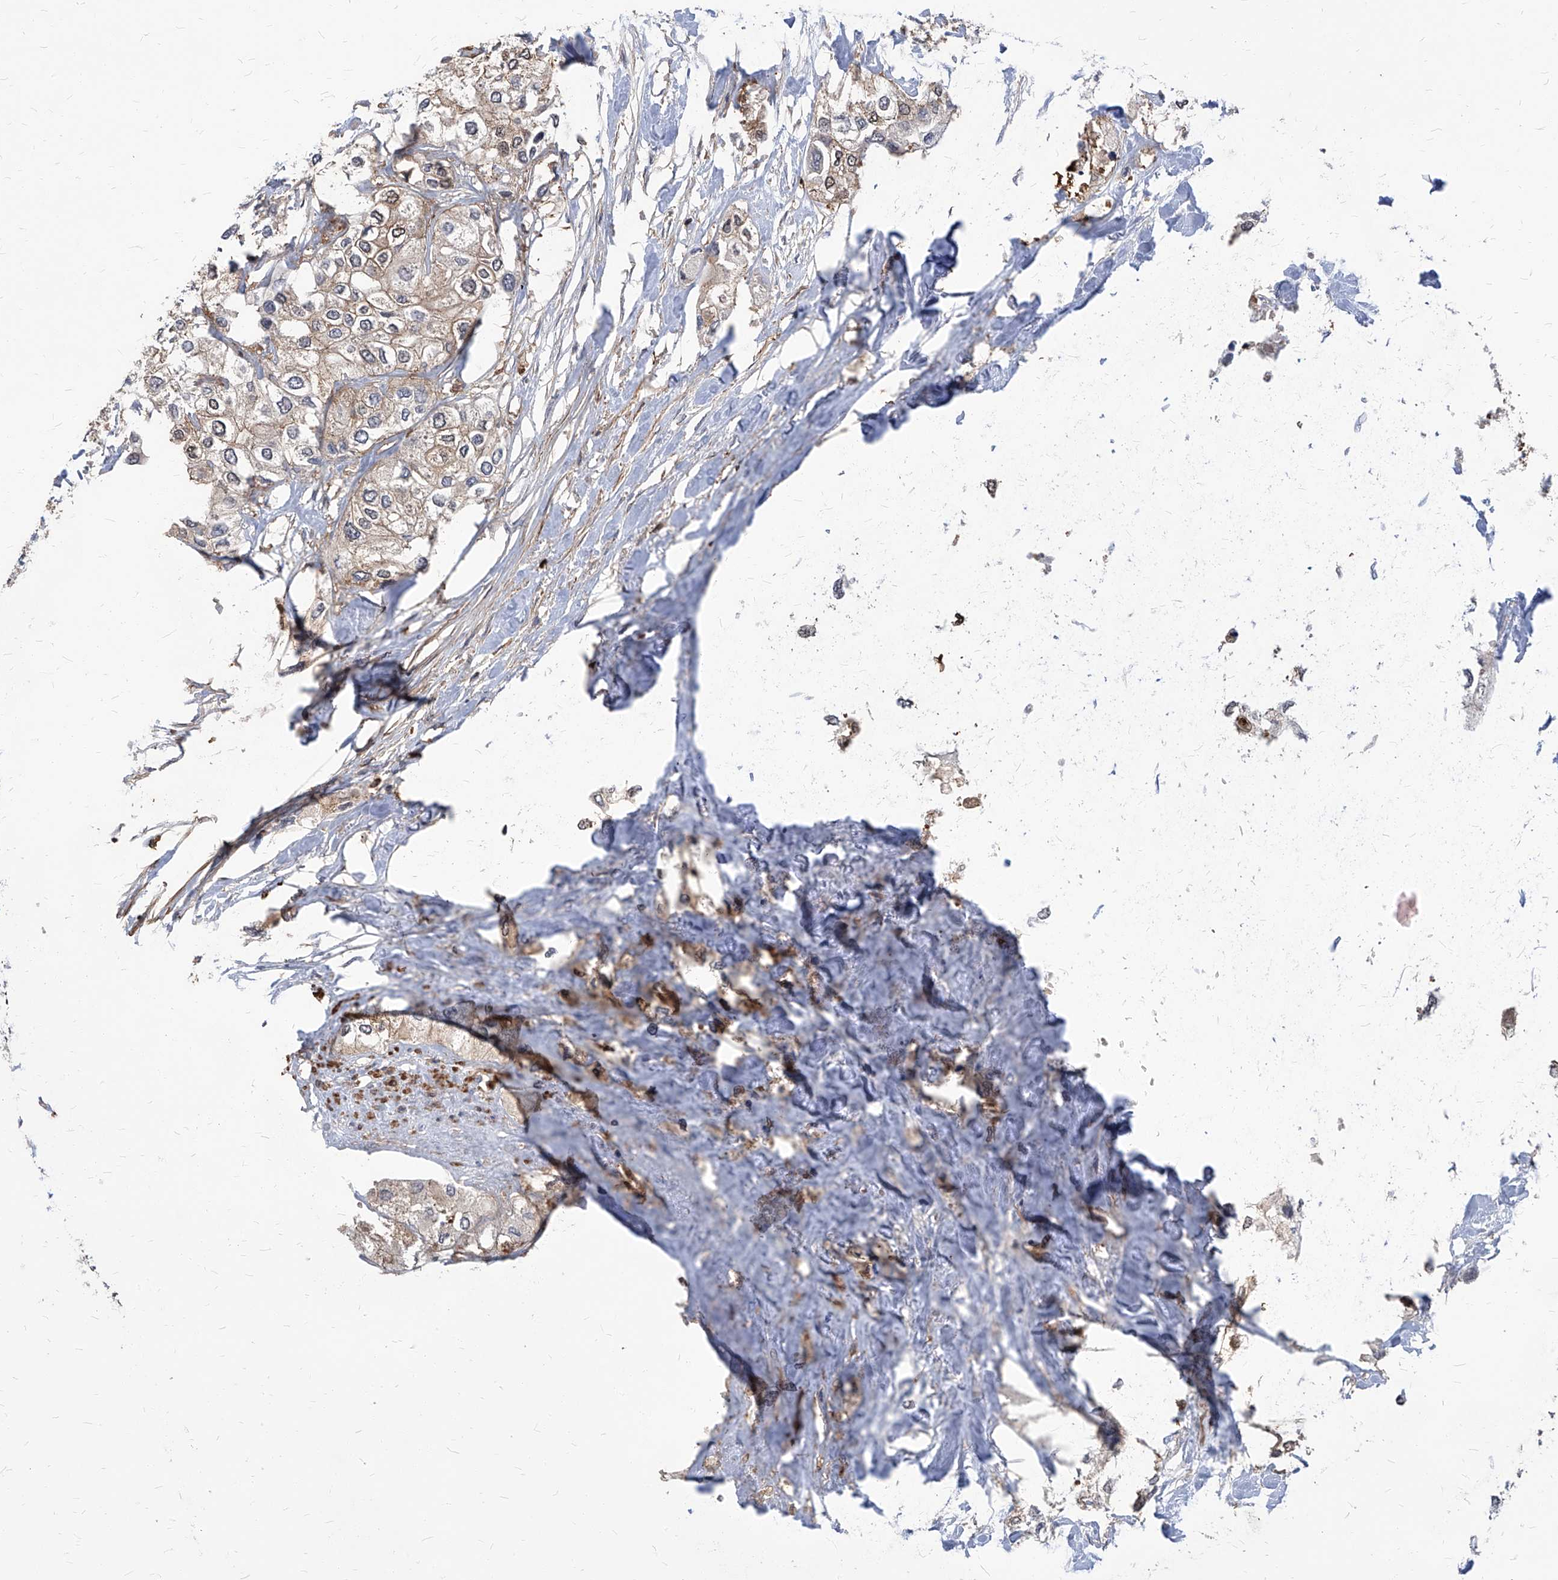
{"staining": {"intensity": "weak", "quantity": "25%-75%", "location": "cytoplasmic/membranous"}, "tissue": "urothelial cancer", "cell_type": "Tumor cells", "image_type": "cancer", "snomed": [{"axis": "morphology", "description": "Urothelial carcinoma, High grade"}, {"axis": "topography", "description": "Urinary bladder"}], "caption": "Weak cytoplasmic/membranous protein staining is identified in about 25%-75% of tumor cells in urothelial cancer. The protein is shown in brown color, while the nuclei are stained blue.", "gene": "ABRACL", "patient": {"sex": "male", "age": 64}}